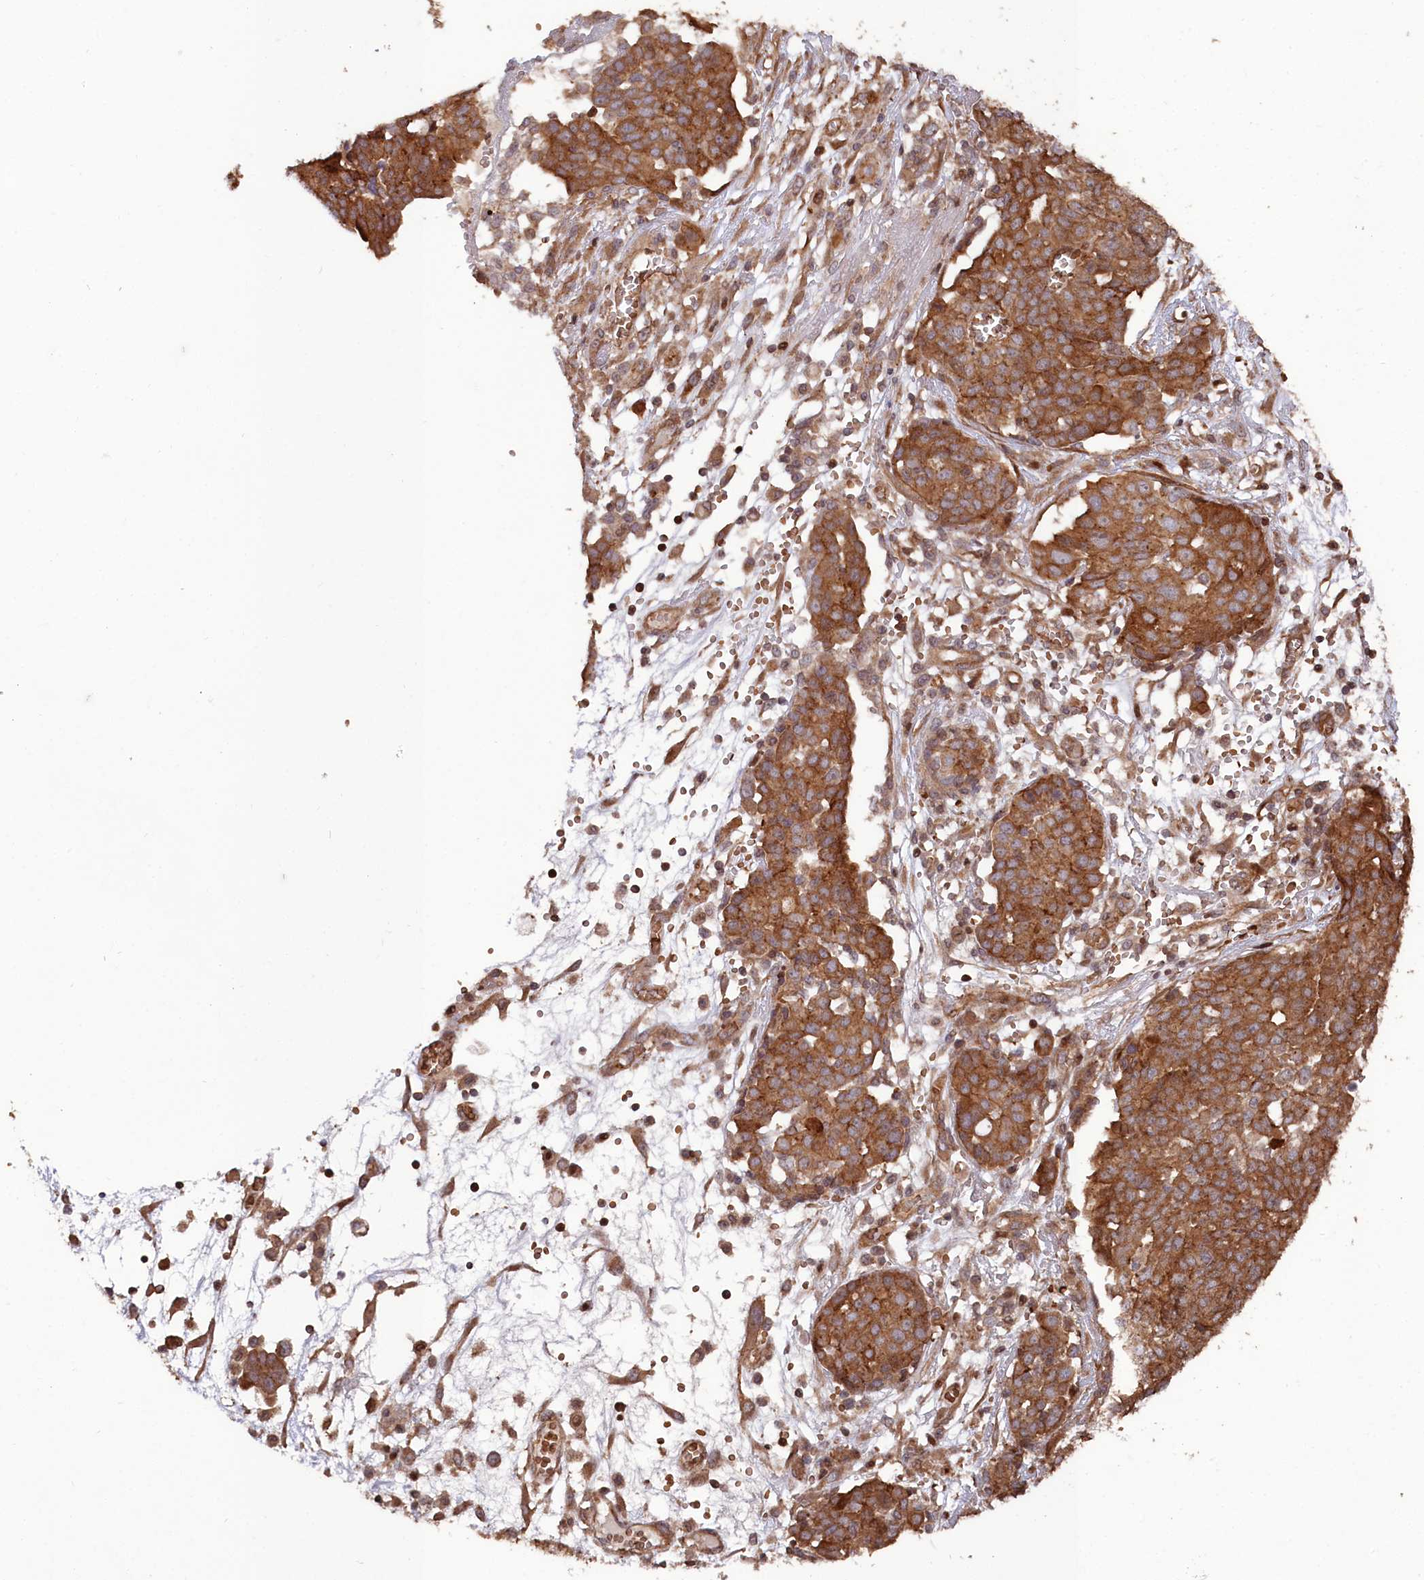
{"staining": {"intensity": "strong", "quantity": ">75%", "location": "cytoplasmic/membranous"}, "tissue": "ovarian cancer", "cell_type": "Tumor cells", "image_type": "cancer", "snomed": [{"axis": "morphology", "description": "Cystadenocarcinoma, serous, NOS"}, {"axis": "topography", "description": "Soft tissue"}, {"axis": "topography", "description": "Ovary"}], "caption": "DAB (3,3'-diaminobenzidine) immunohistochemical staining of serous cystadenocarcinoma (ovarian) demonstrates strong cytoplasmic/membranous protein positivity in approximately >75% of tumor cells.", "gene": "TNKS1BP1", "patient": {"sex": "female", "age": 57}}